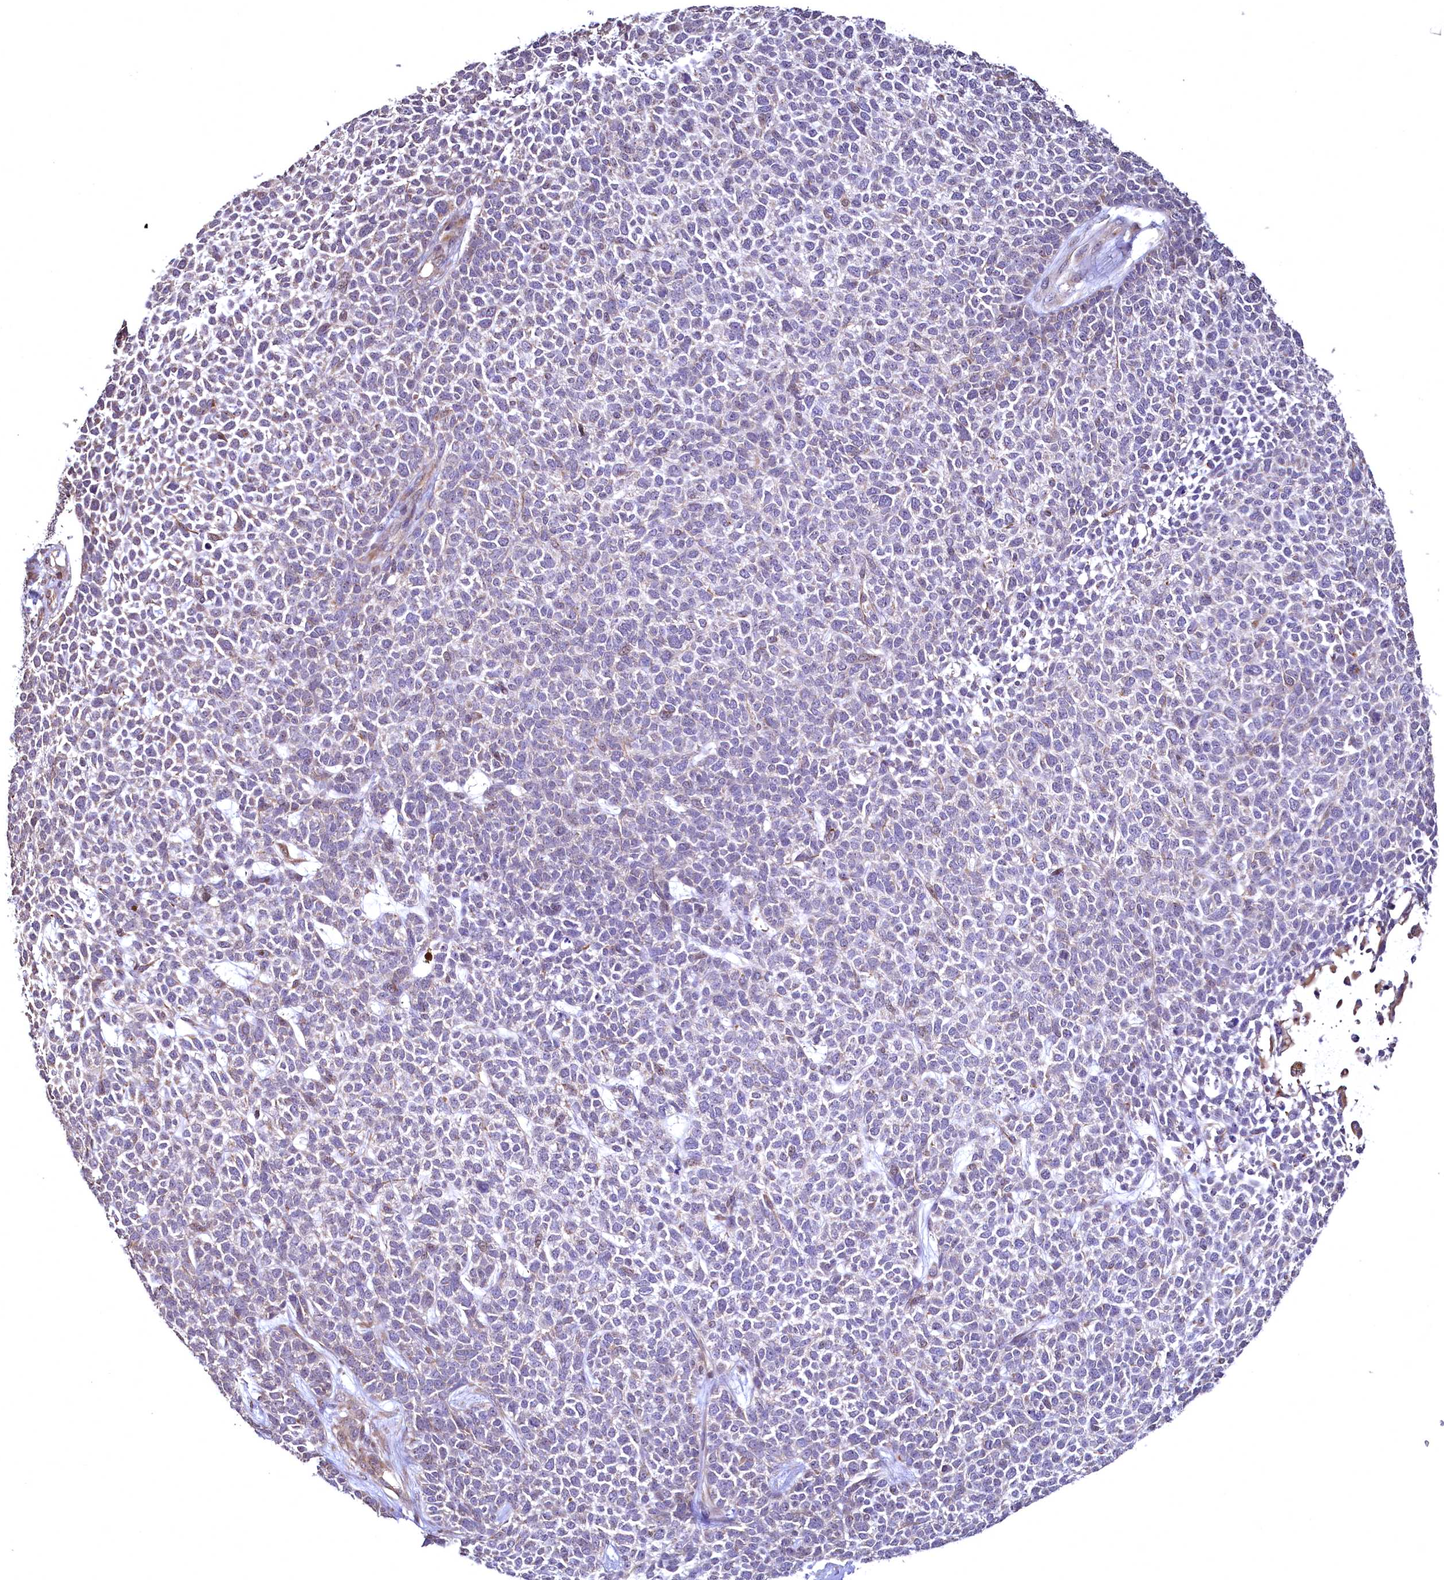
{"staining": {"intensity": "weak", "quantity": "<25%", "location": "cytoplasmic/membranous"}, "tissue": "skin cancer", "cell_type": "Tumor cells", "image_type": "cancer", "snomed": [{"axis": "morphology", "description": "Basal cell carcinoma"}, {"axis": "topography", "description": "Skin"}], "caption": "Tumor cells show no significant positivity in skin cancer. Brightfield microscopy of immunohistochemistry stained with DAB (brown) and hematoxylin (blue), captured at high magnification.", "gene": "TBCEL", "patient": {"sex": "female", "age": 84}}